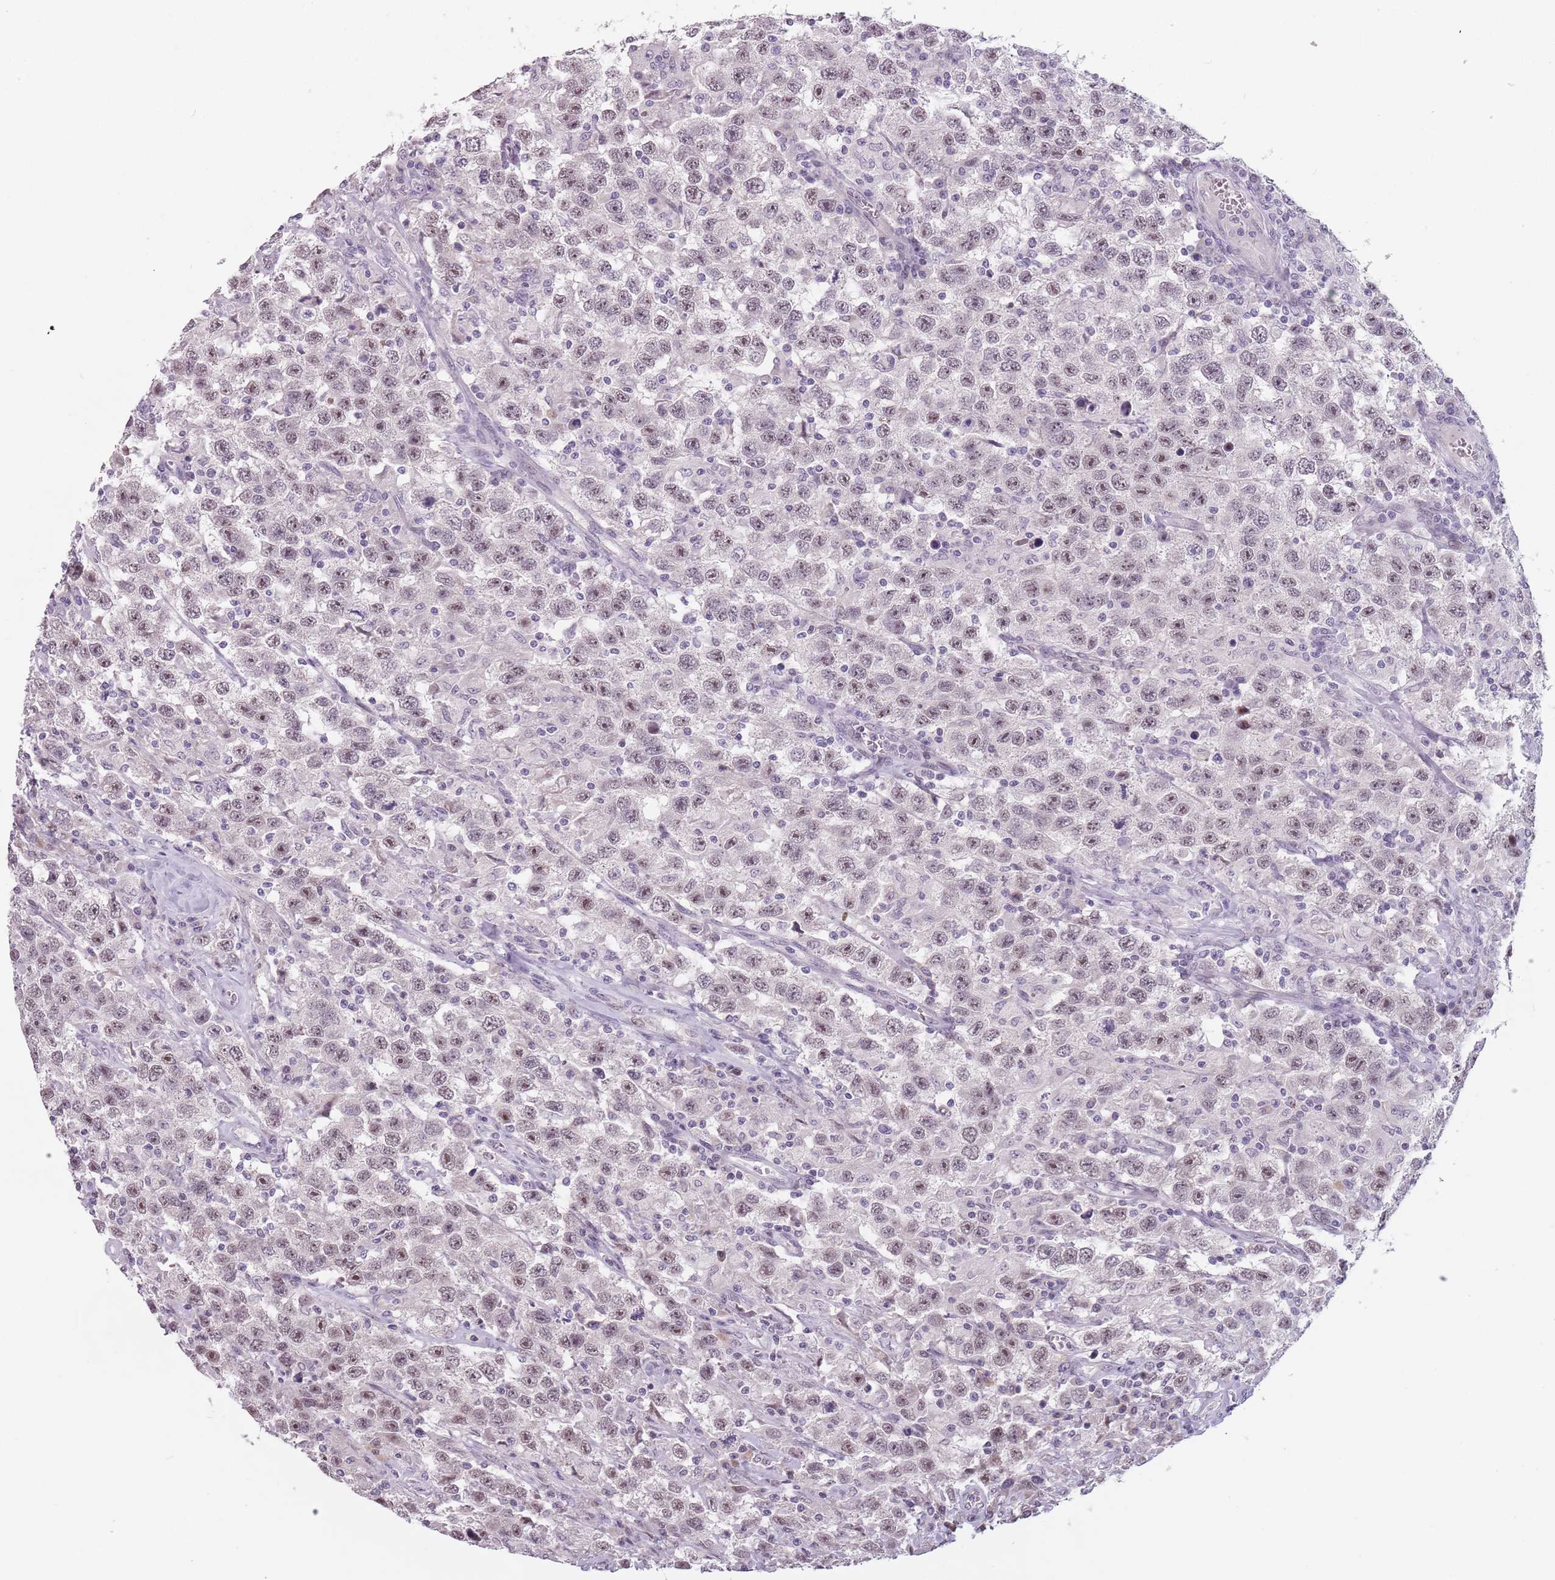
{"staining": {"intensity": "weak", "quantity": "25%-75%", "location": "nuclear"}, "tissue": "testis cancer", "cell_type": "Tumor cells", "image_type": "cancer", "snomed": [{"axis": "morphology", "description": "Seminoma, NOS"}, {"axis": "topography", "description": "Testis"}], "caption": "There is low levels of weak nuclear positivity in tumor cells of seminoma (testis), as demonstrated by immunohistochemical staining (brown color).", "gene": "PTCHD1", "patient": {"sex": "male", "age": 41}}